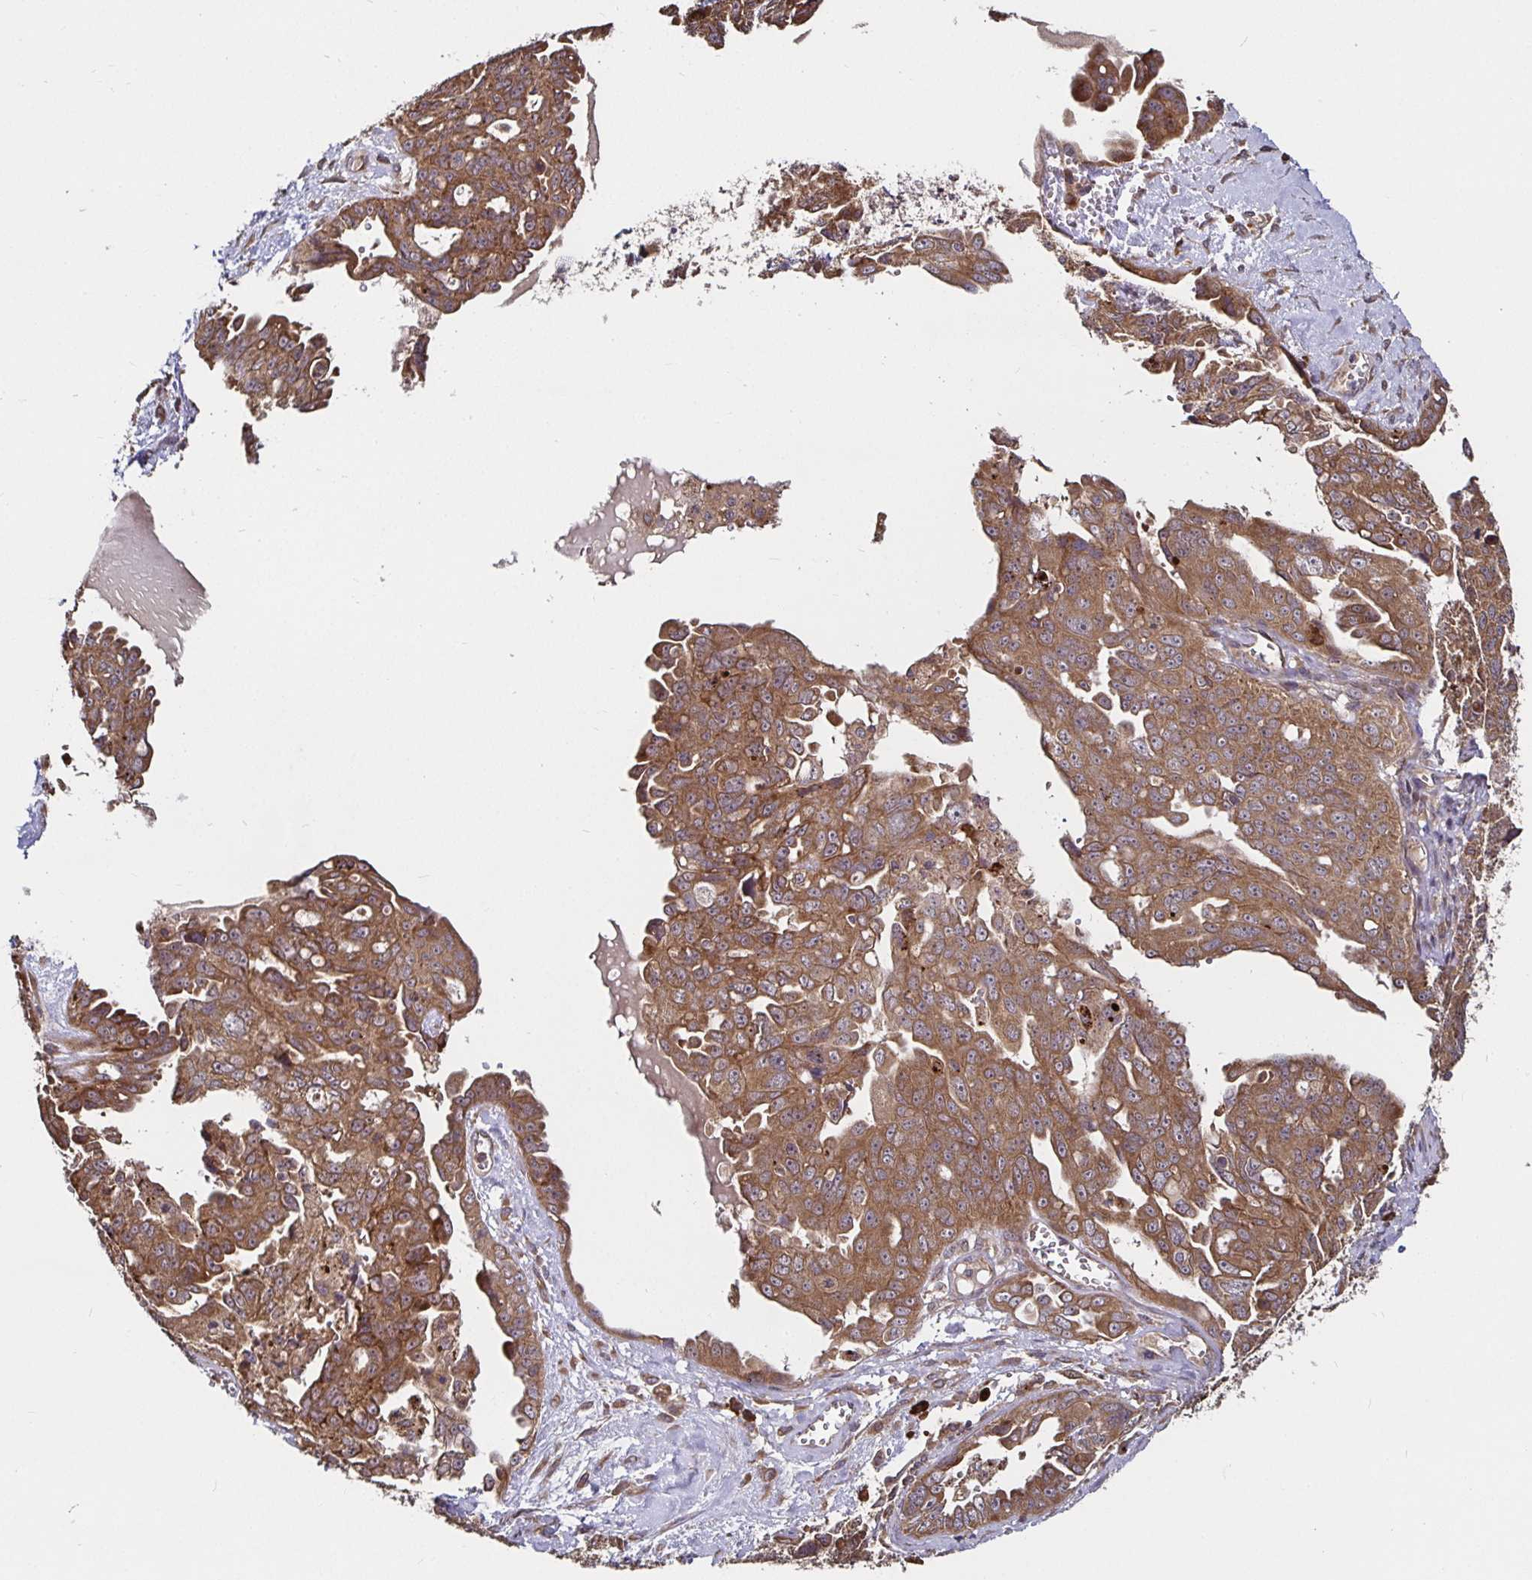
{"staining": {"intensity": "moderate", "quantity": ">75%", "location": "cytoplasmic/membranous"}, "tissue": "ovarian cancer", "cell_type": "Tumor cells", "image_type": "cancer", "snomed": [{"axis": "morphology", "description": "Carcinoma, endometroid"}, {"axis": "topography", "description": "Ovary"}], "caption": "Tumor cells display medium levels of moderate cytoplasmic/membranous expression in approximately >75% of cells in human ovarian cancer. (DAB IHC with brightfield microscopy, high magnification).", "gene": "MLST8", "patient": {"sex": "female", "age": 70}}